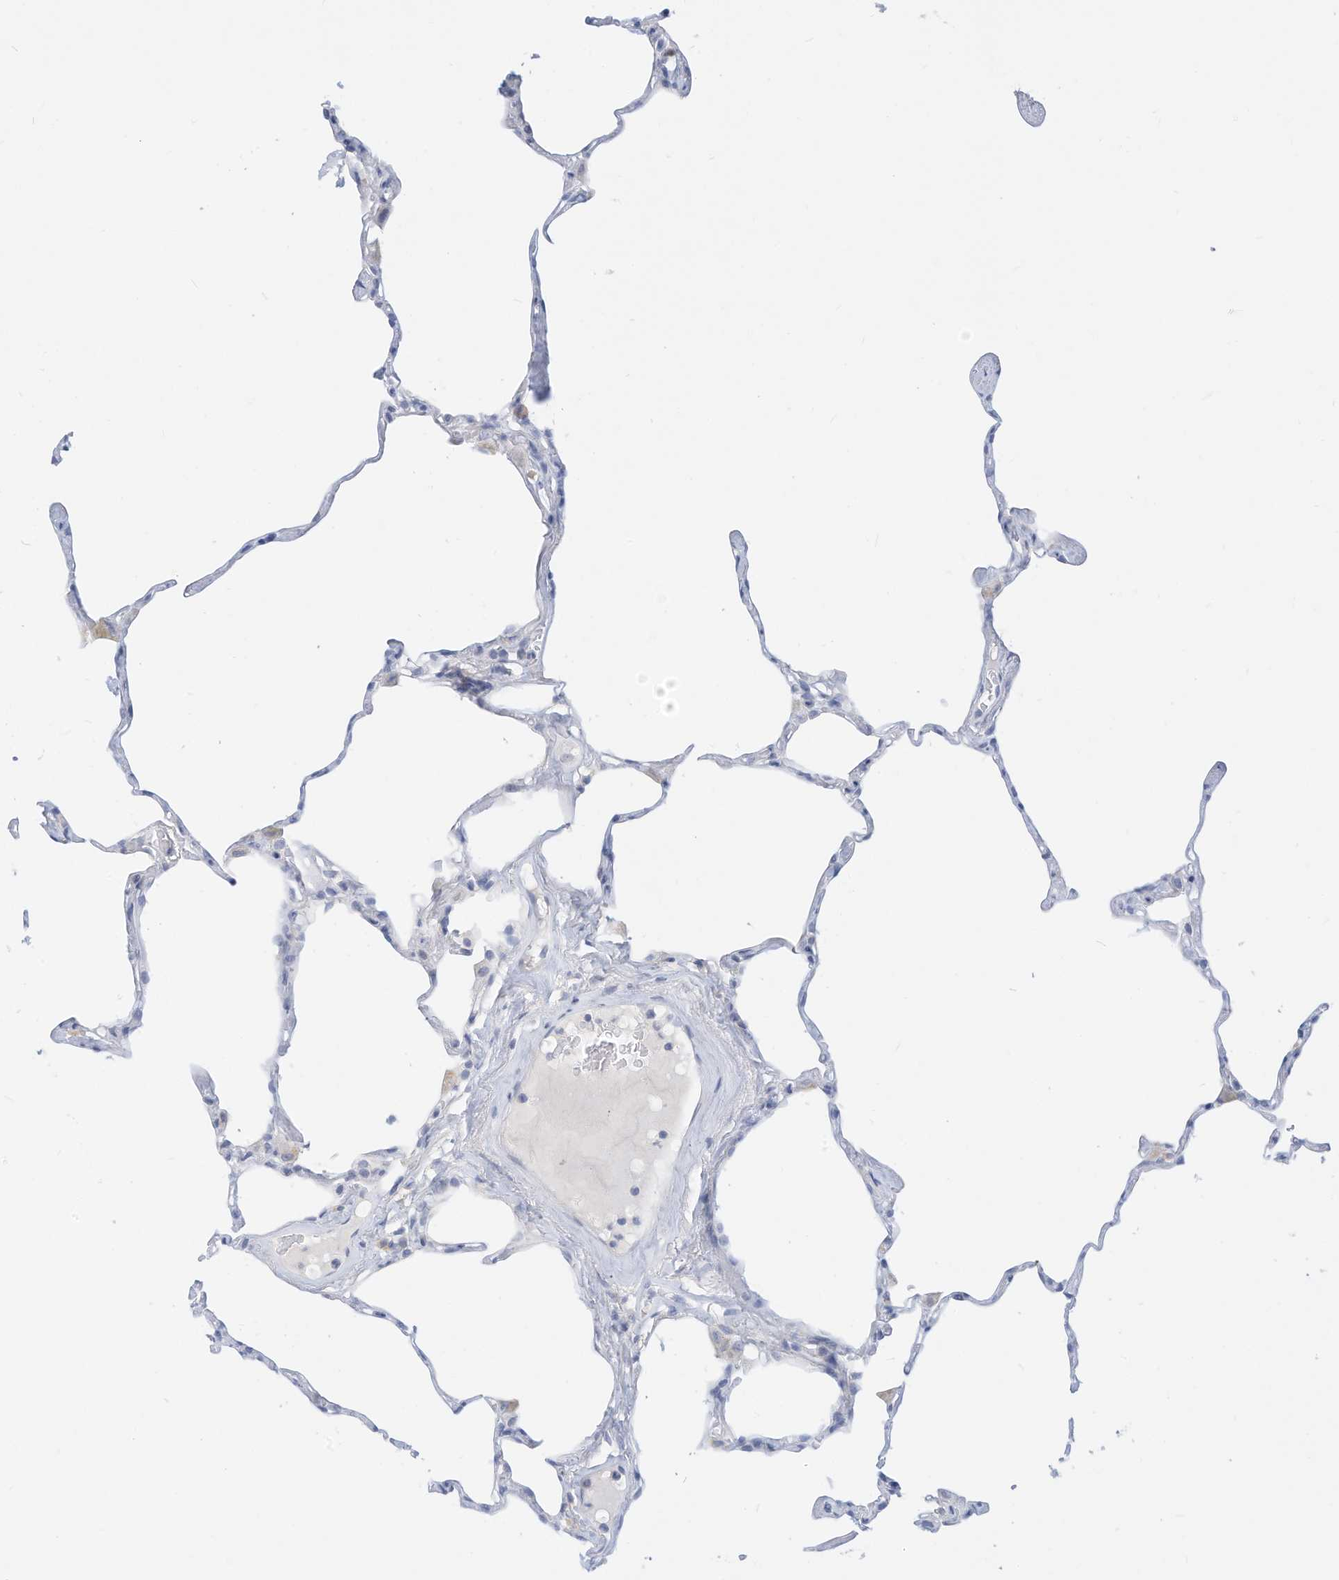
{"staining": {"intensity": "negative", "quantity": "none", "location": "none"}, "tissue": "lung", "cell_type": "Alveolar cells", "image_type": "normal", "snomed": [{"axis": "morphology", "description": "Normal tissue, NOS"}, {"axis": "topography", "description": "Lung"}], "caption": "This is a histopathology image of IHC staining of benign lung, which shows no staining in alveolar cells.", "gene": "SPOCD1", "patient": {"sex": "male", "age": 65}}